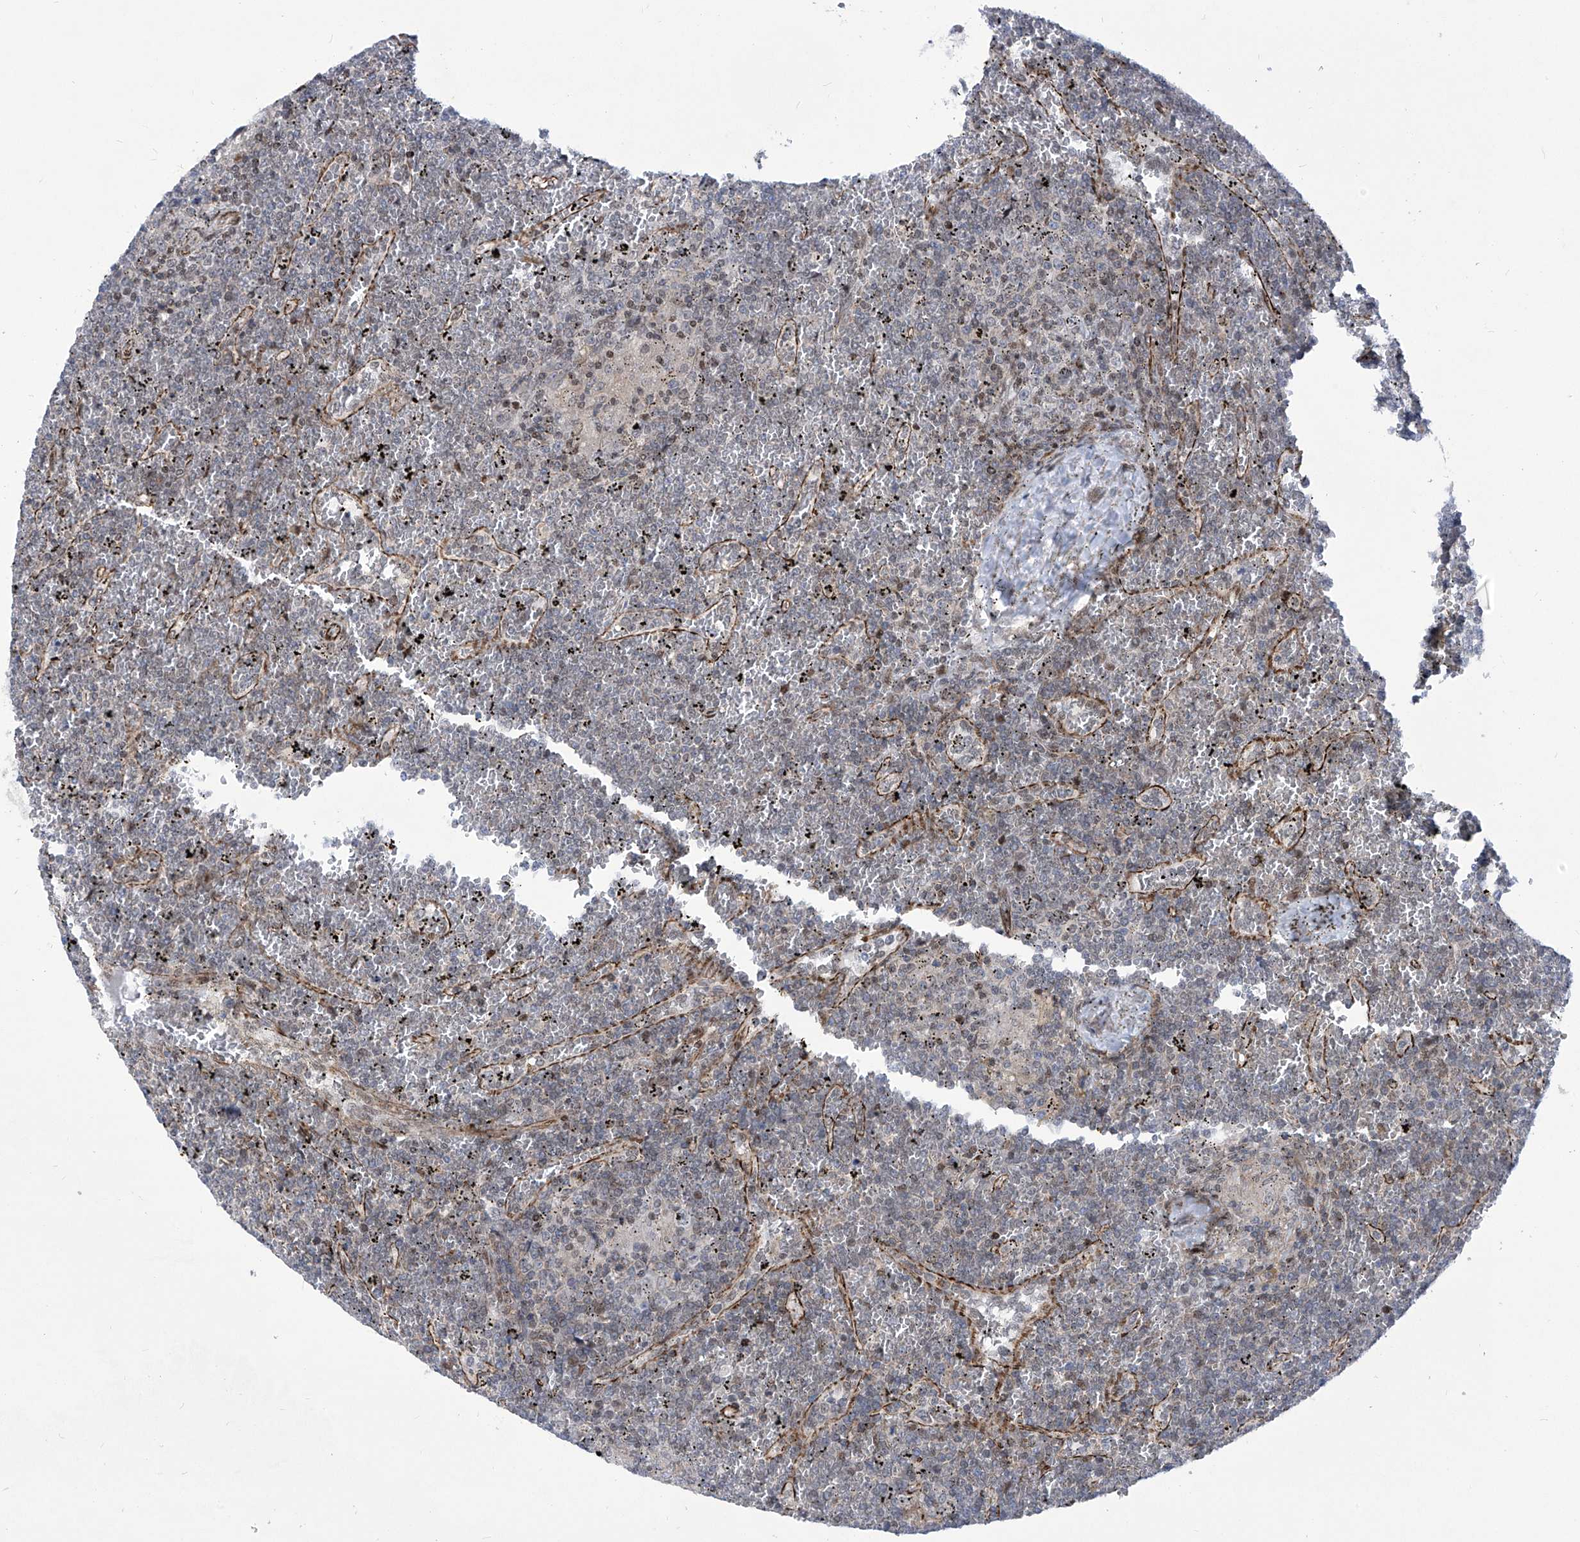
{"staining": {"intensity": "negative", "quantity": "none", "location": "none"}, "tissue": "lymphoma", "cell_type": "Tumor cells", "image_type": "cancer", "snomed": [{"axis": "morphology", "description": "Malignant lymphoma, non-Hodgkin's type, Low grade"}, {"axis": "topography", "description": "Spleen"}], "caption": "Tumor cells are negative for brown protein staining in low-grade malignant lymphoma, non-Hodgkin's type. (DAB (3,3'-diaminobenzidine) IHC, high magnification).", "gene": "CEP290", "patient": {"sex": "female", "age": 19}}